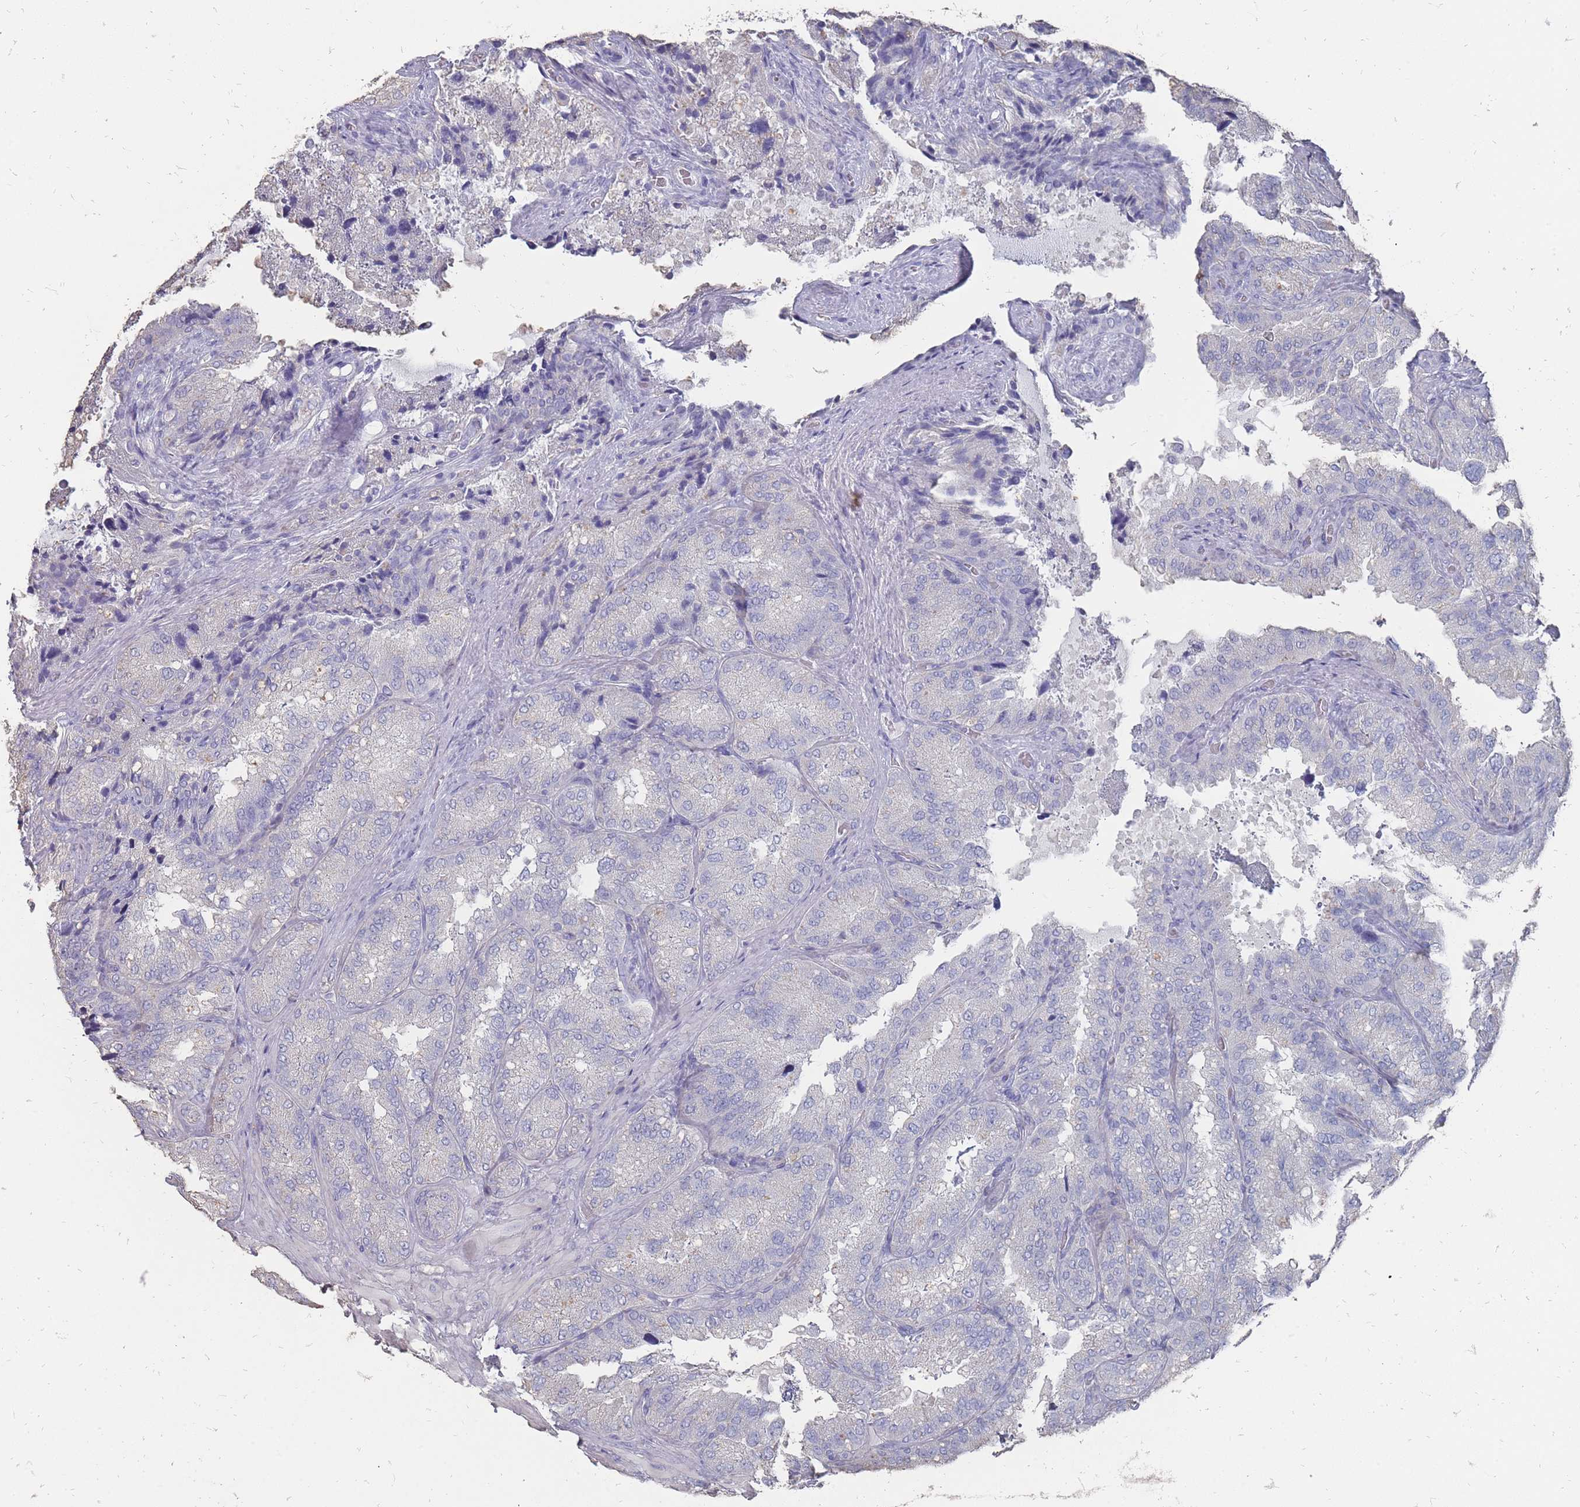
{"staining": {"intensity": "negative", "quantity": "none", "location": "none"}, "tissue": "seminal vesicle", "cell_type": "Glandular cells", "image_type": "normal", "snomed": [{"axis": "morphology", "description": "Normal tissue, NOS"}, {"axis": "topography", "description": "Seminal veicle"}], "caption": "Immunohistochemical staining of benign seminal vesicle displays no significant expression in glandular cells. (Stains: DAB (3,3'-diaminobenzidine) immunohistochemistry with hematoxylin counter stain, Microscopy: brightfield microscopy at high magnification).", "gene": "OTULINL", "patient": {"sex": "male", "age": 58}}